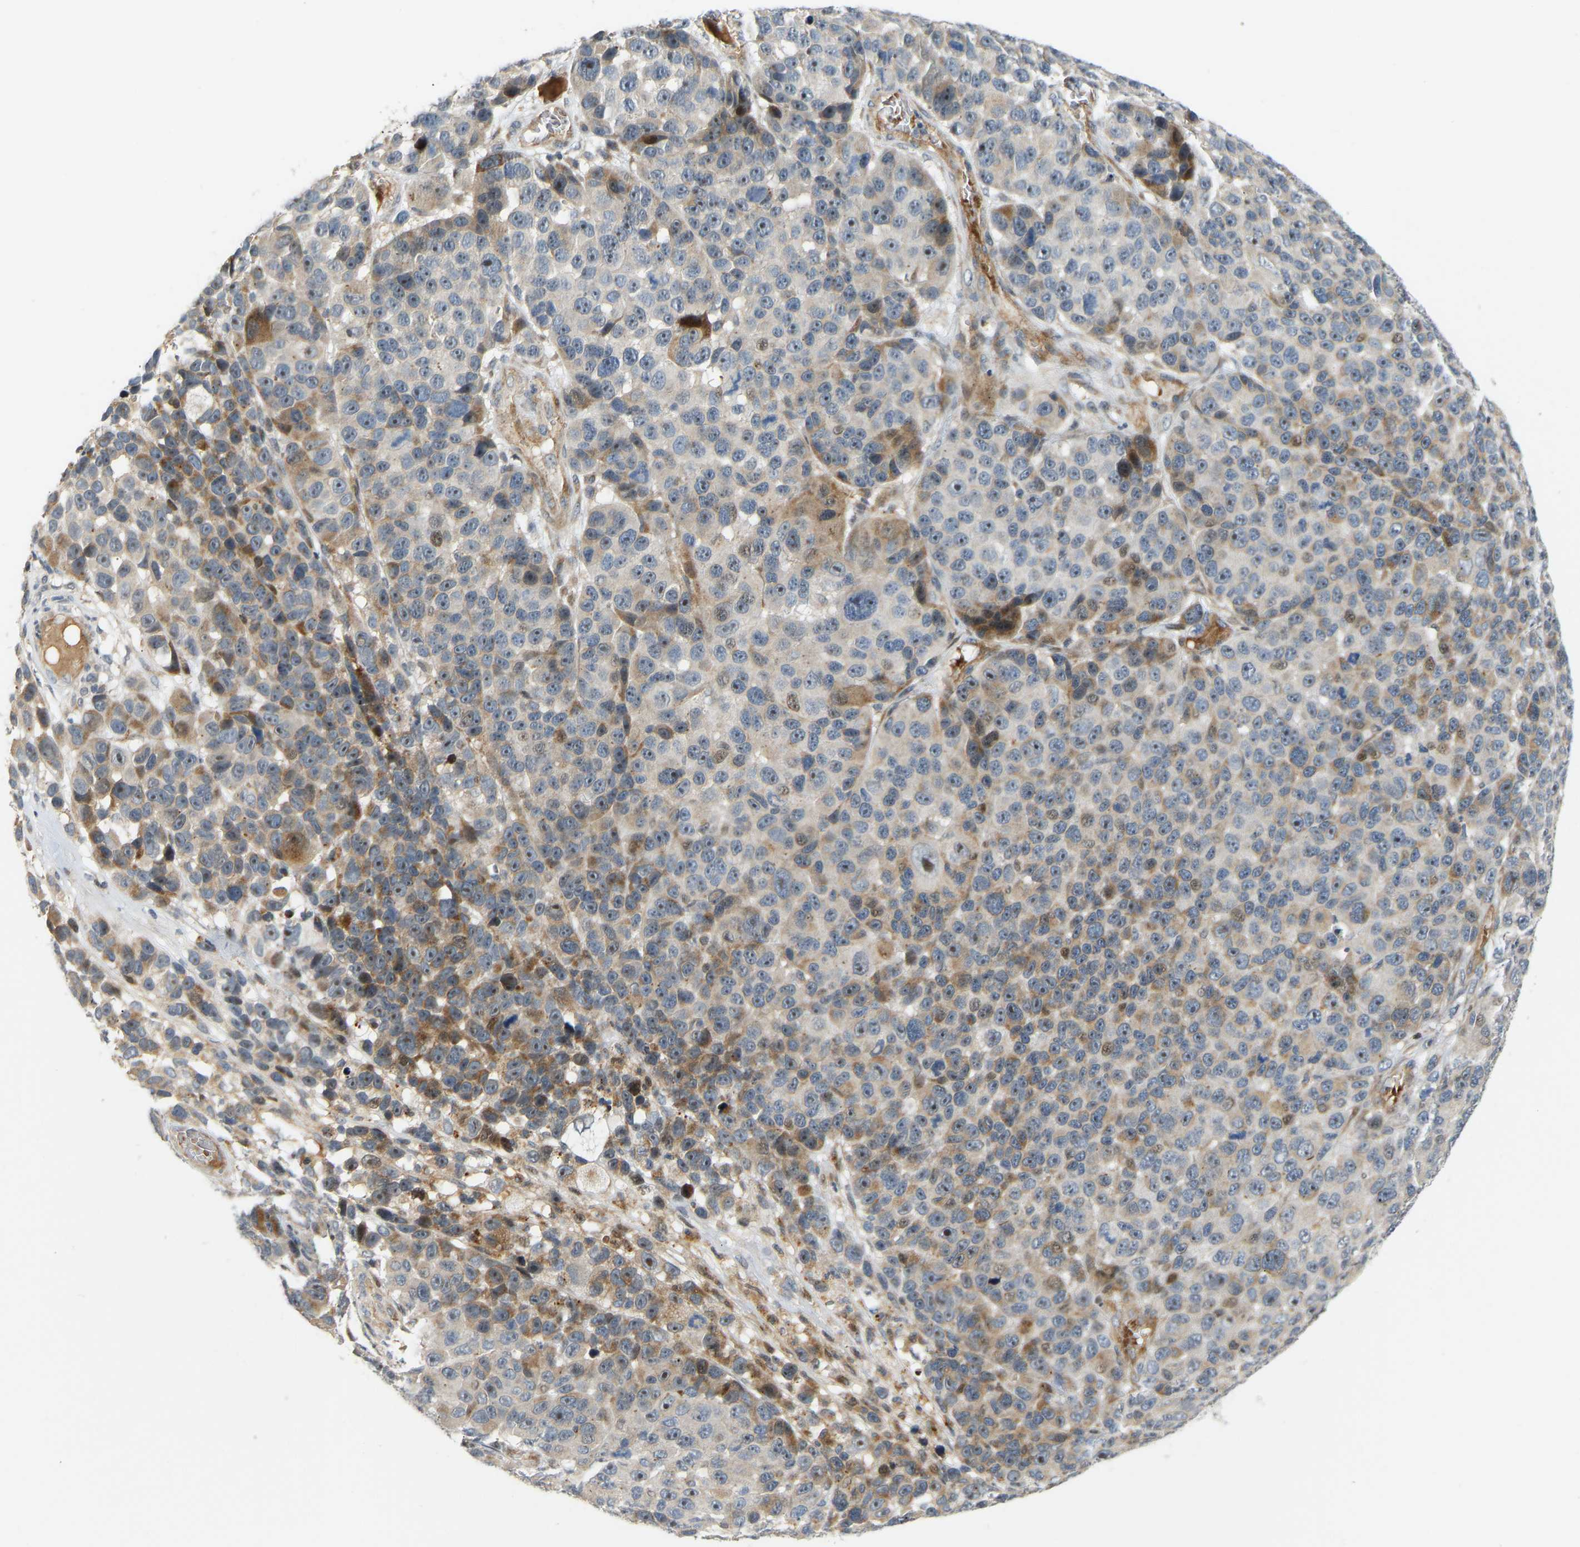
{"staining": {"intensity": "moderate", "quantity": "25%-75%", "location": "cytoplasmic/membranous,nuclear"}, "tissue": "melanoma", "cell_type": "Tumor cells", "image_type": "cancer", "snomed": [{"axis": "morphology", "description": "Malignant melanoma, NOS"}, {"axis": "topography", "description": "Skin"}], "caption": "A histopathology image of melanoma stained for a protein displays moderate cytoplasmic/membranous and nuclear brown staining in tumor cells.", "gene": "POGLUT2", "patient": {"sex": "male", "age": 53}}